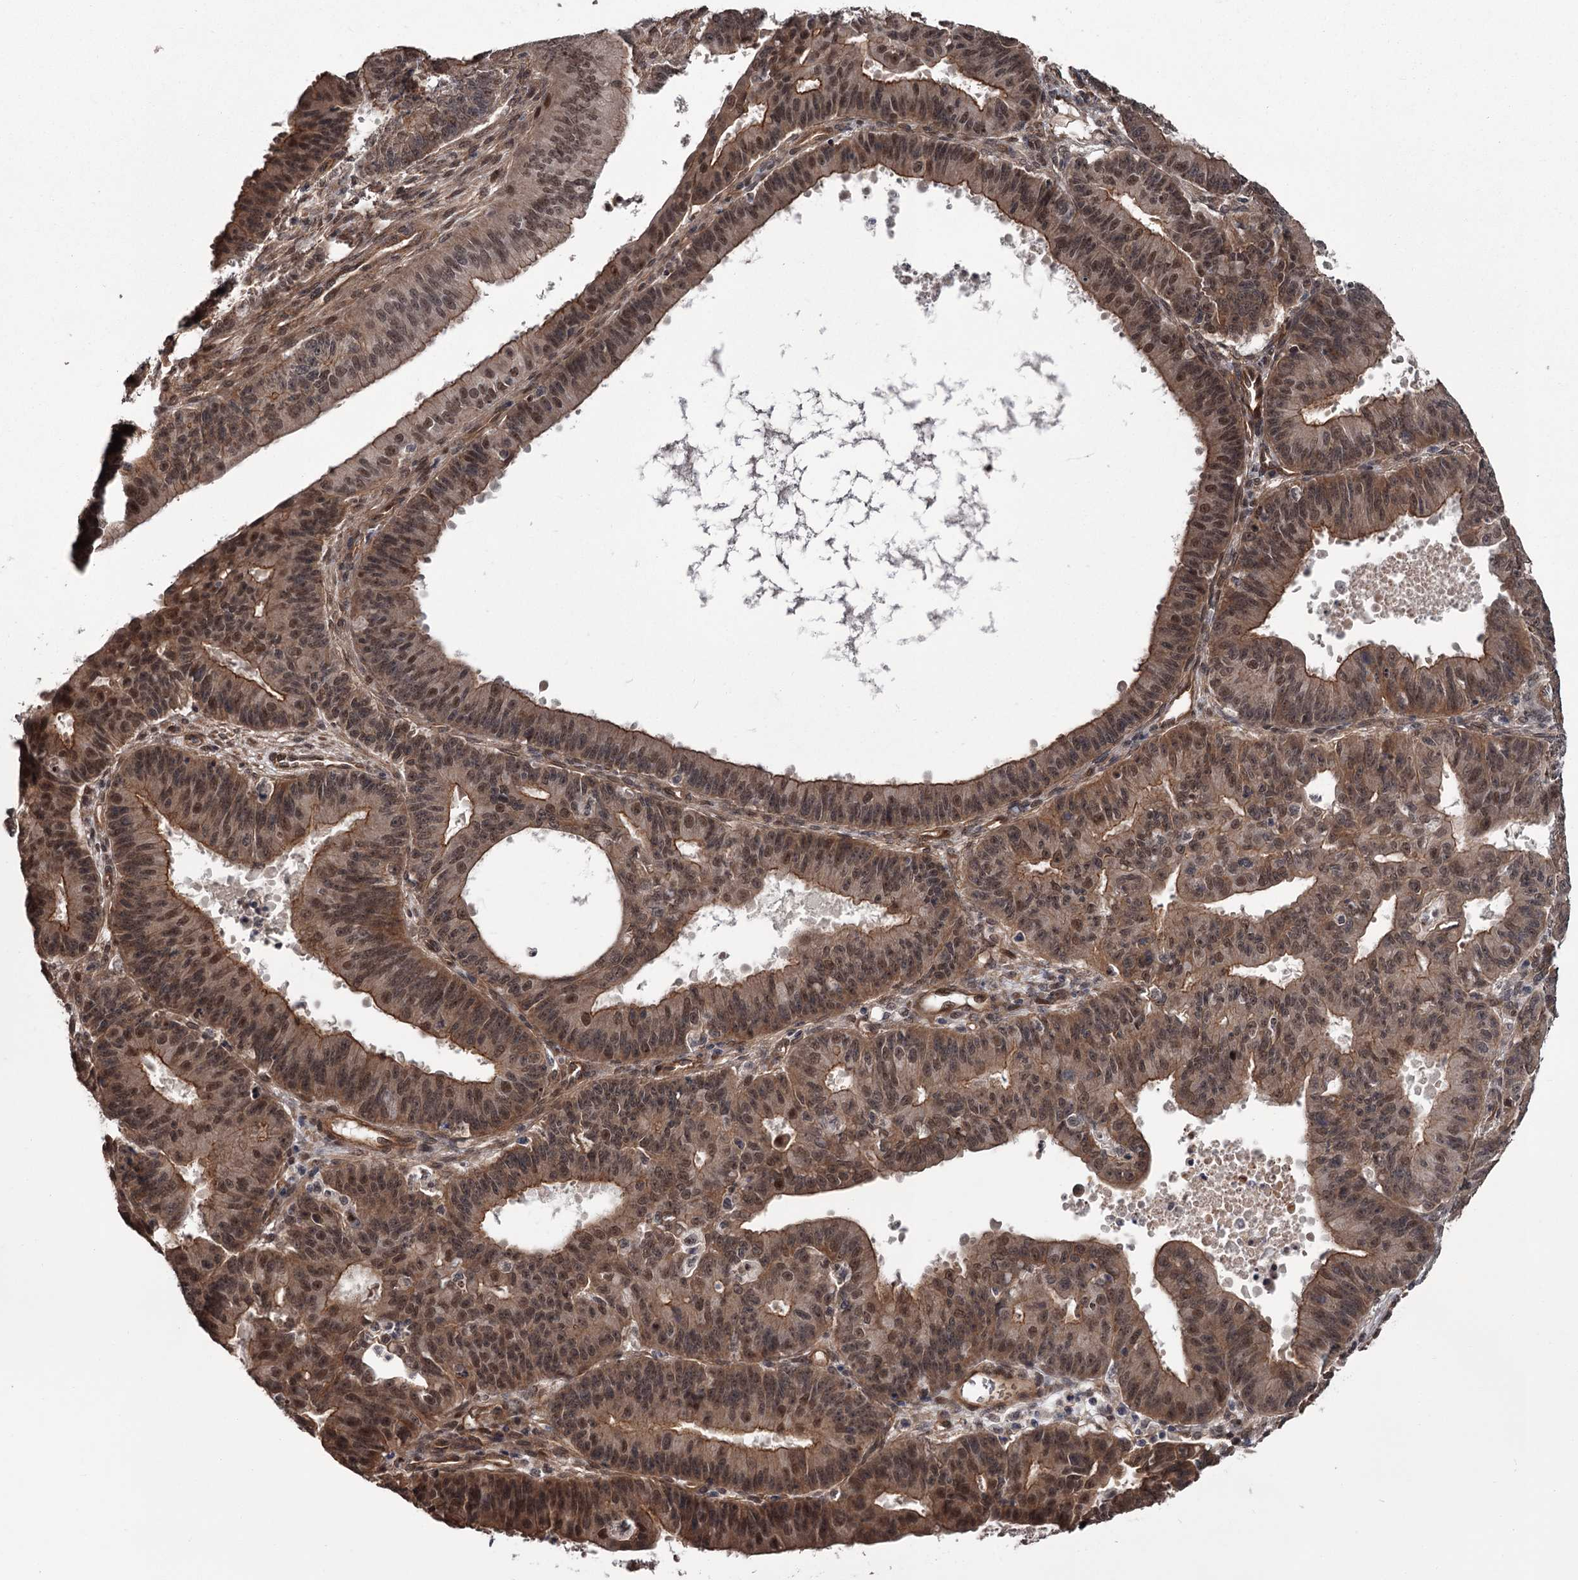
{"staining": {"intensity": "moderate", "quantity": ">75%", "location": "cytoplasmic/membranous,nuclear"}, "tissue": "ovarian cancer", "cell_type": "Tumor cells", "image_type": "cancer", "snomed": [{"axis": "morphology", "description": "Carcinoma, endometroid"}, {"axis": "topography", "description": "Appendix"}, {"axis": "topography", "description": "Ovary"}], "caption": "This is a micrograph of immunohistochemistry (IHC) staining of ovarian endometroid carcinoma, which shows moderate expression in the cytoplasmic/membranous and nuclear of tumor cells.", "gene": "CDC42EP2", "patient": {"sex": "female", "age": 42}}